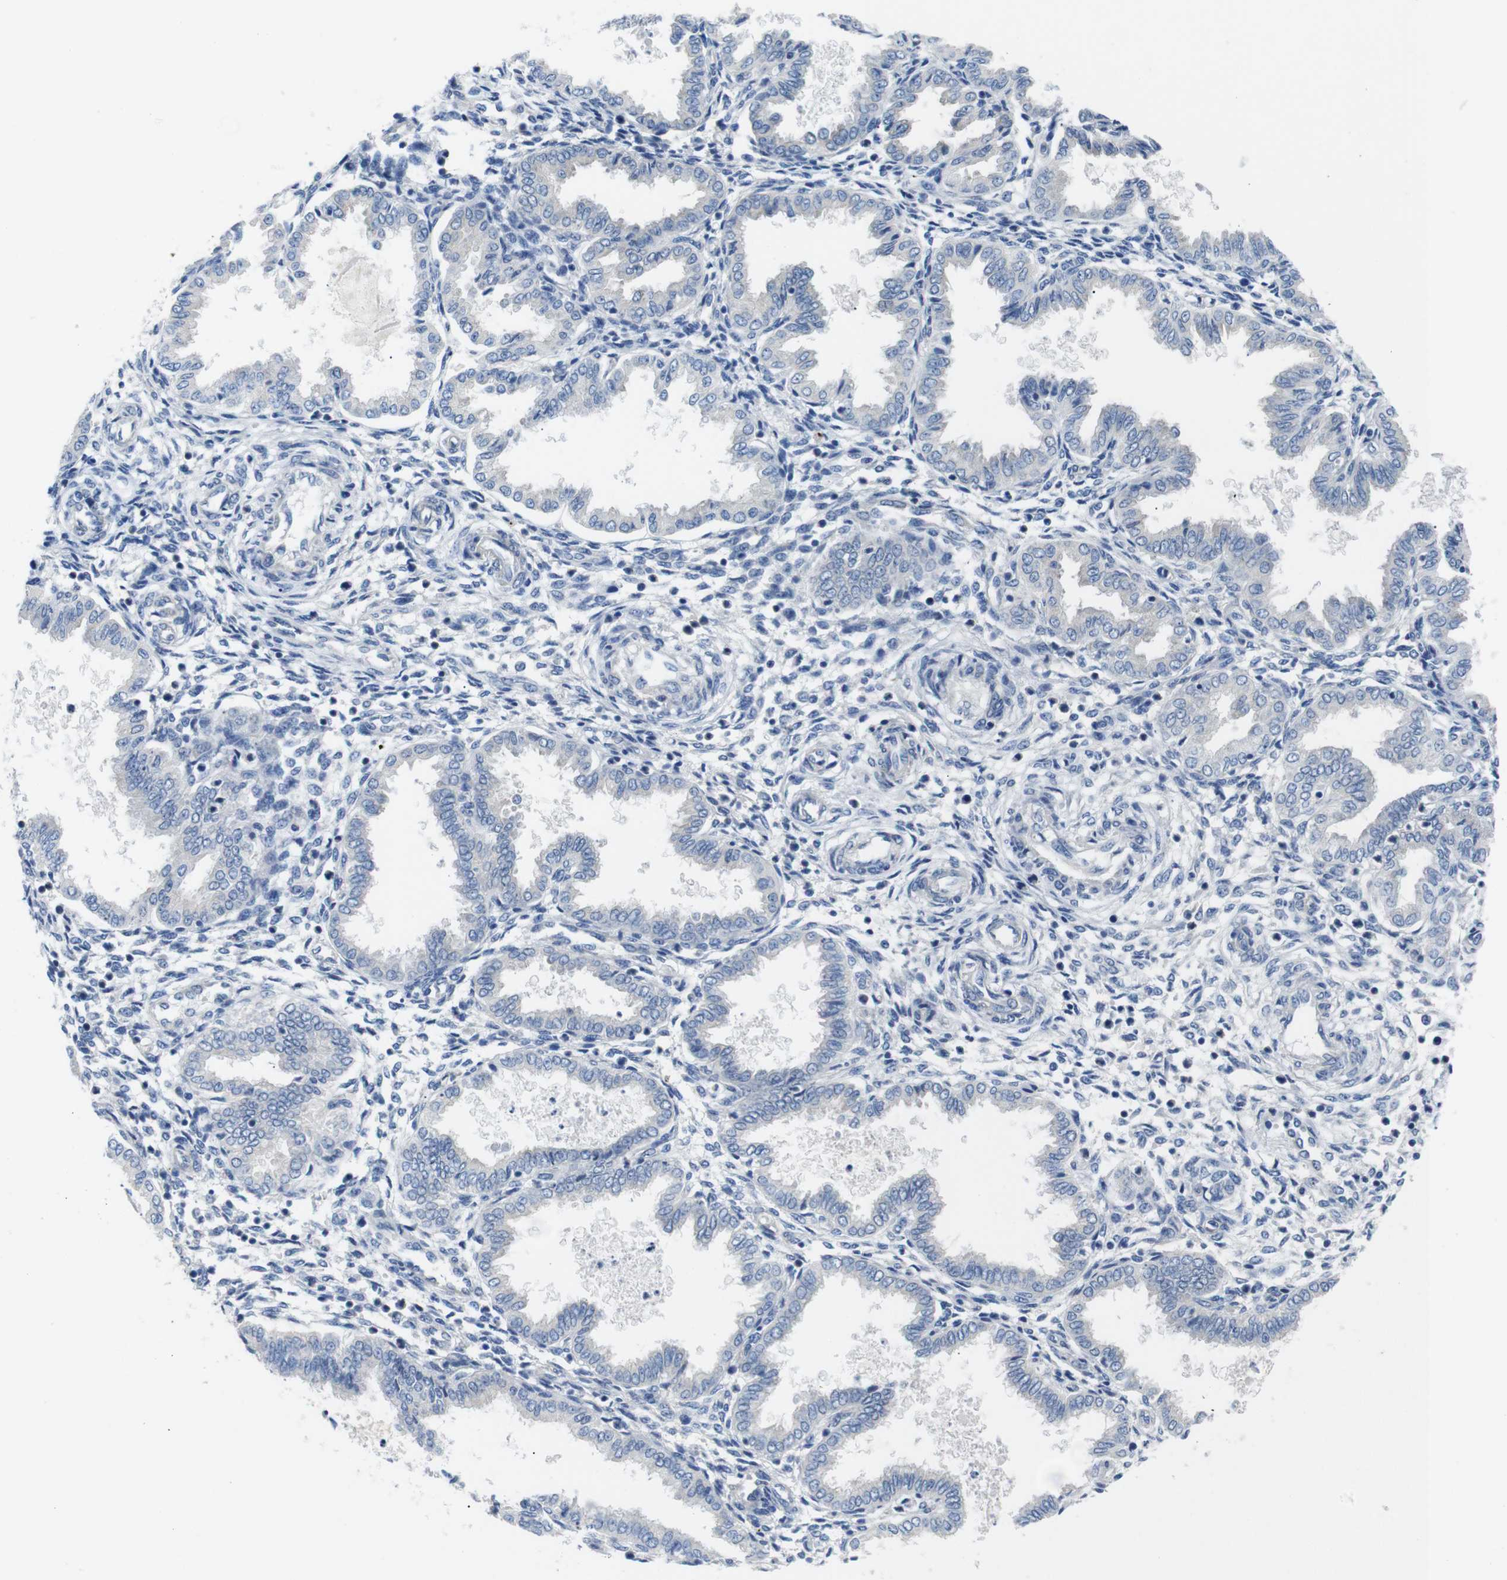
{"staining": {"intensity": "negative", "quantity": "none", "location": "none"}, "tissue": "endometrium", "cell_type": "Cells in endometrial stroma", "image_type": "normal", "snomed": [{"axis": "morphology", "description": "Normal tissue, NOS"}, {"axis": "topography", "description": "Endometrium"}], "caption": "High power microscopy micrograph of an IHC histopathology image of unremarkable endometrium, revealing no significant staining in cells in endometrial stroma.", "gene": "DCP1A", "patient": {"sex": "female", "age": 33}}